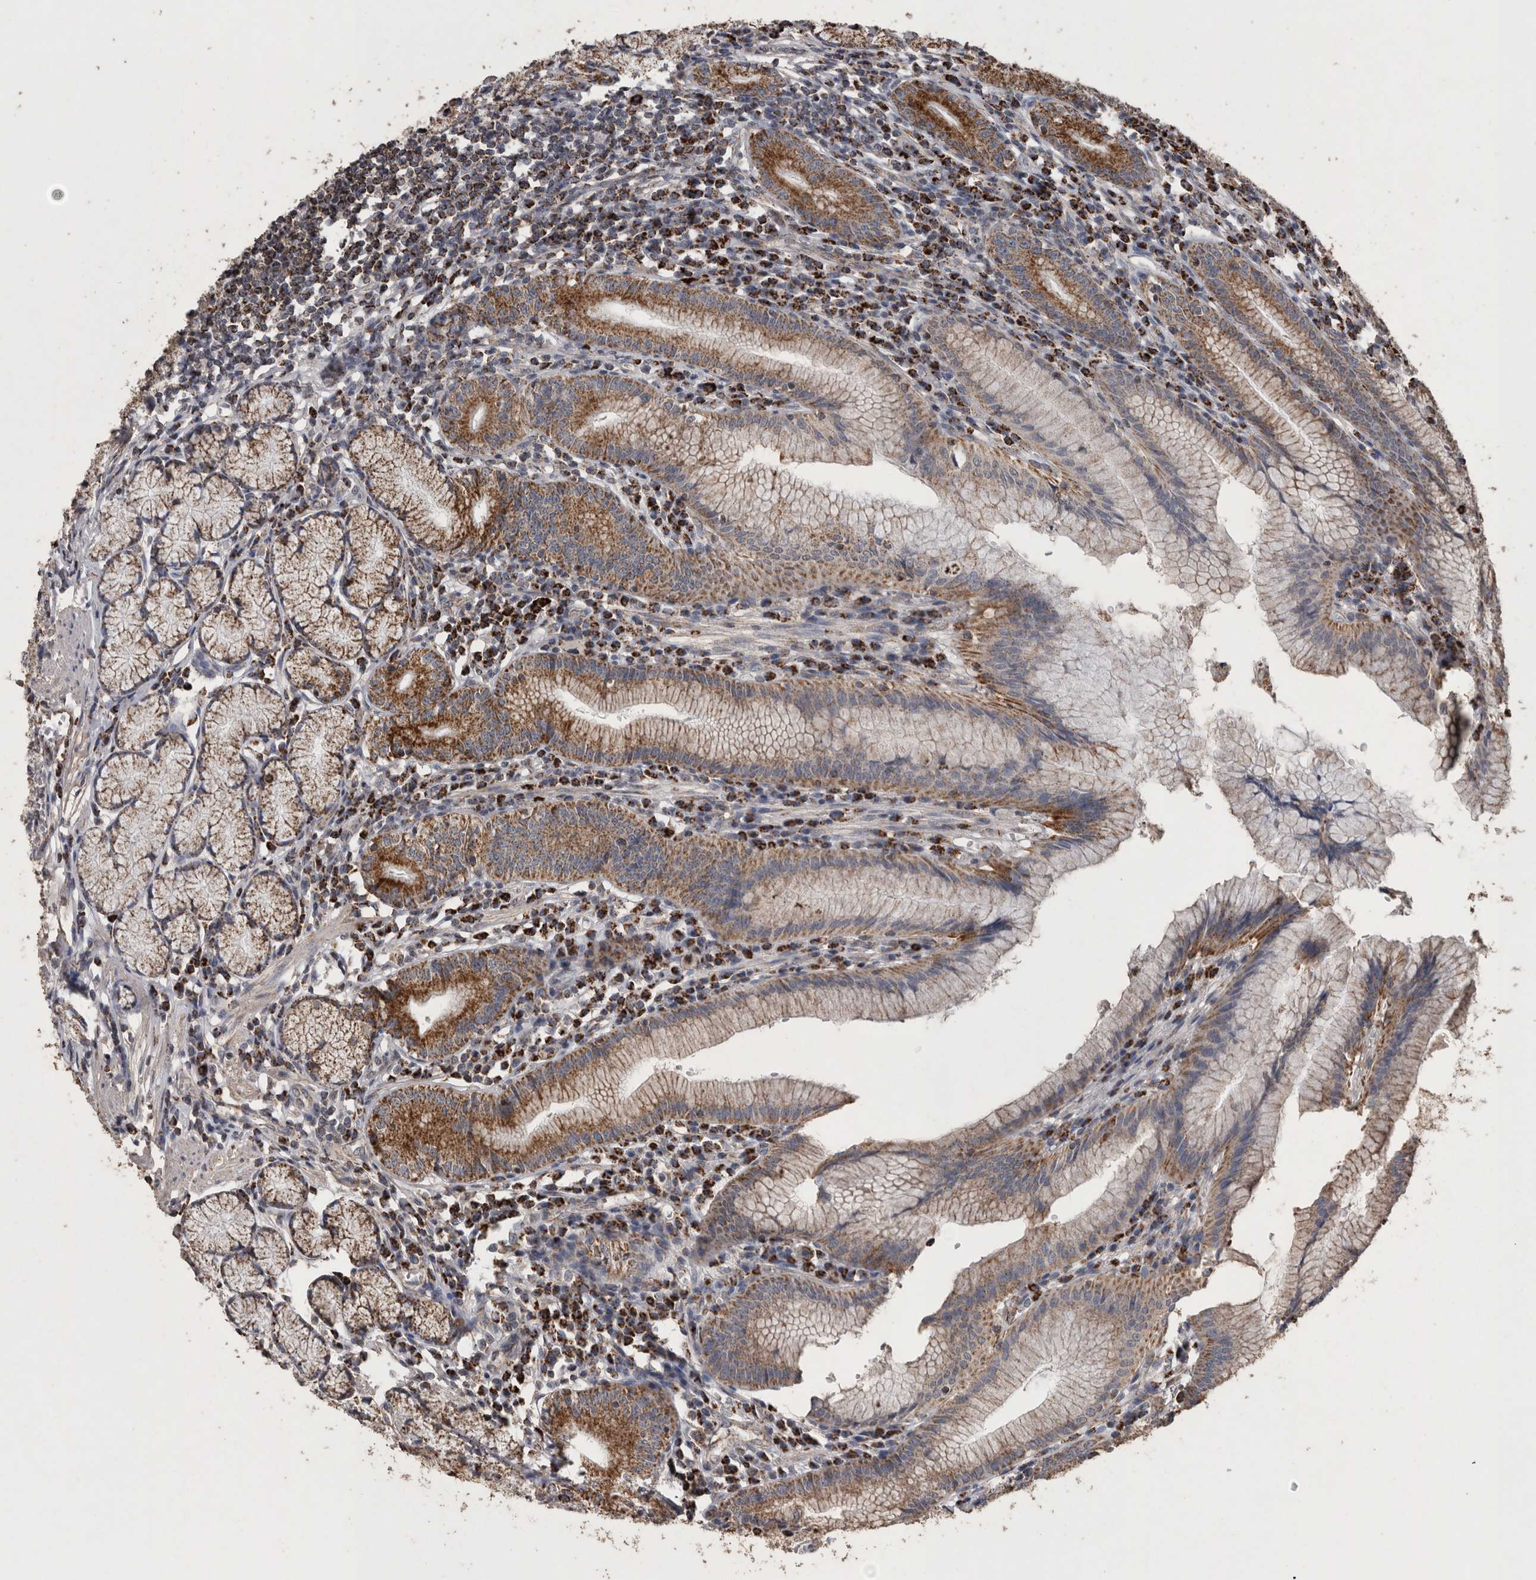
{"staining": {"intensity": "strong", "quantity": ">75%", "location": "cytoplasmic/membranous"}, "tissue": "stomach", "cell_type": "Glandular cells", "image_type": "normal", "snomed": [{"axis": "morphology", "description": "Normal tissue, NOS"}, {"axis": "topography", "description": "Stomach"}], "caption": "Immunohistochemistry (IHC) photomicrograph of unremarkable stomach stained for a protein (brown), which exhibits high levels of strong cytoplasmic/membranous staining in approximately >75% of glandular cells.", "gene": "ACADM", "patient": {"sex": "male", "age": 55}}